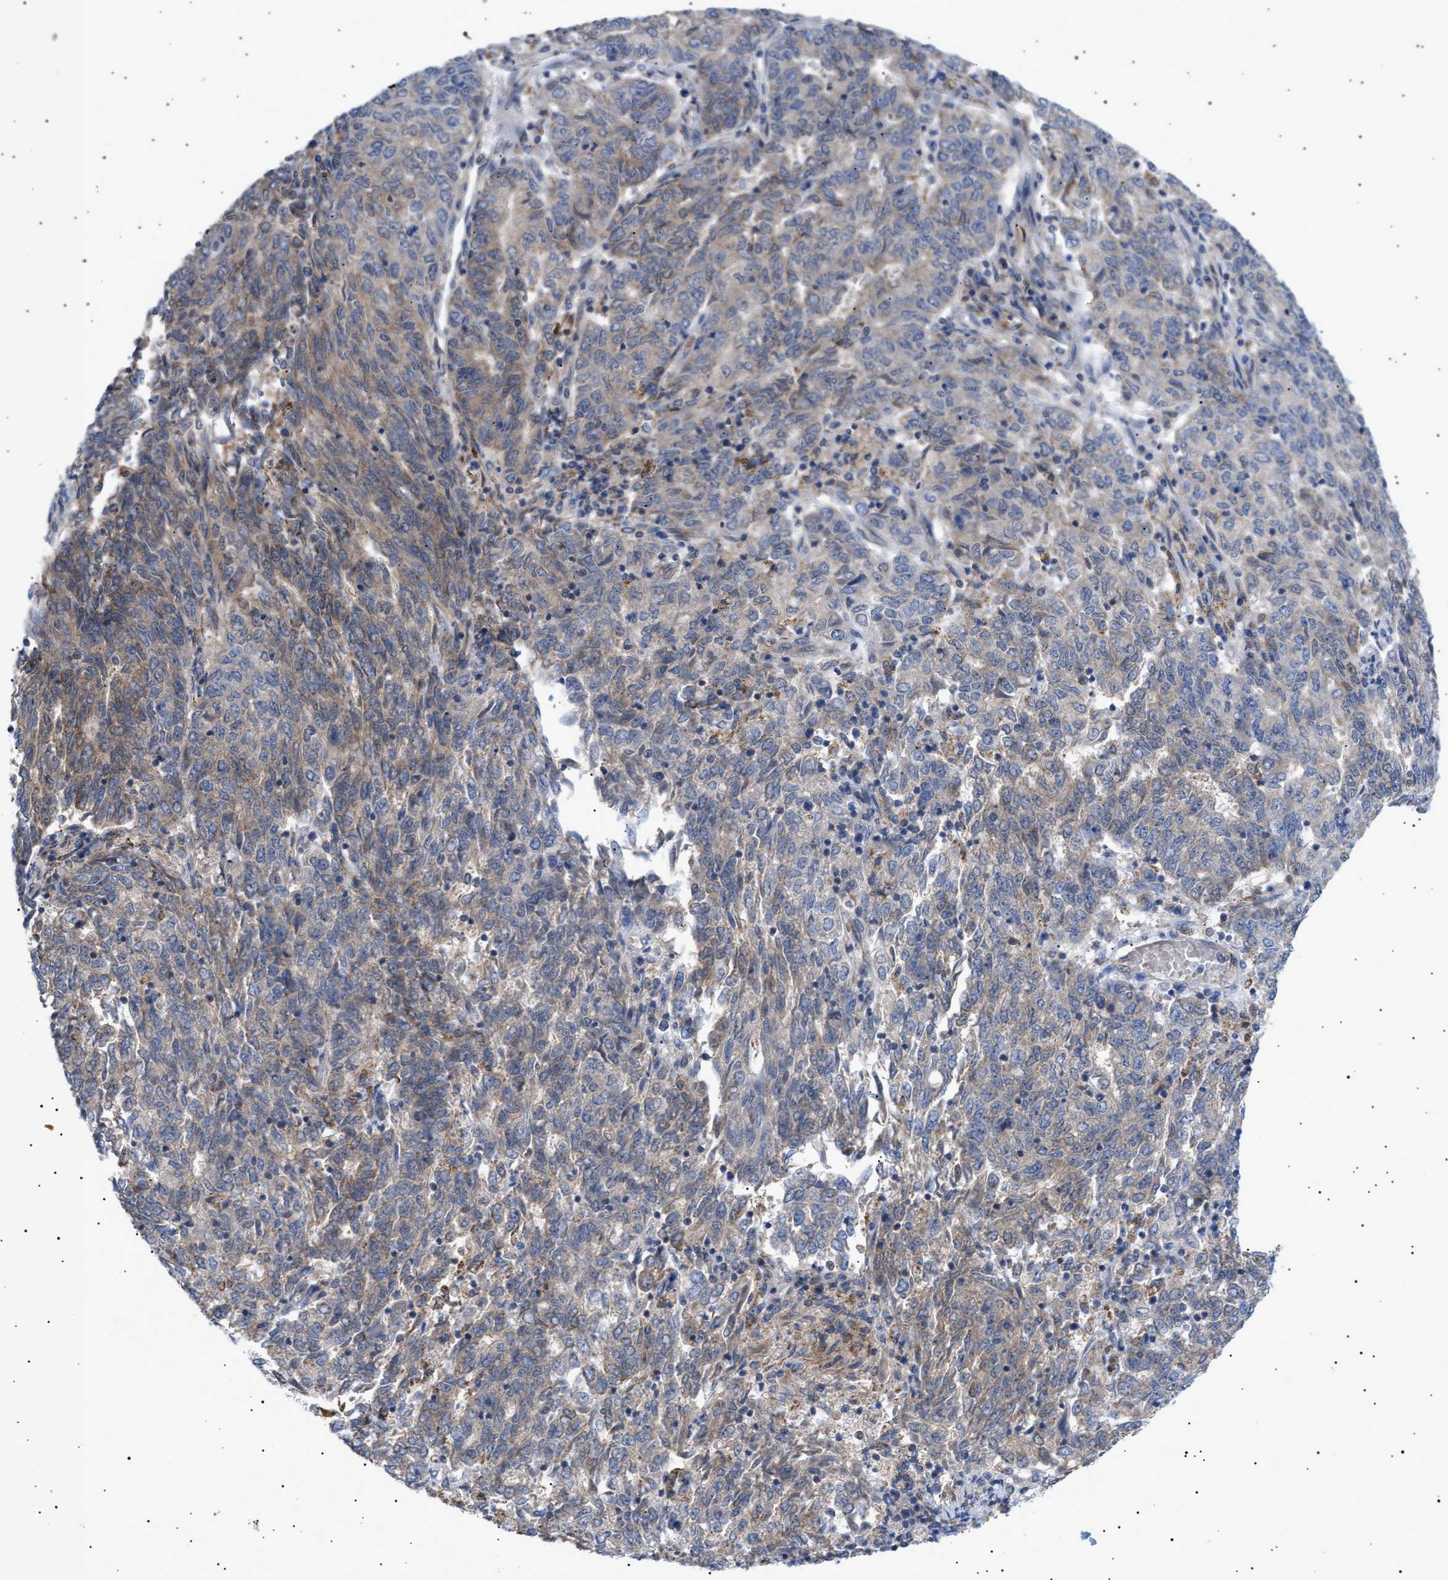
{"staining": {"intensity": "weak", "quantity": "25%-75%", "location": "cytoplasmic/membranous"}, "tissue": "endometrial cancer", "cell_type": "Tumor cells", "image_type": "cancer", "snomed": [{"axis": "morphology", "description": "Adenocarcinoma, NOS"}, {"axis": "topography", "description": "Endometrium"}], "caption": "About 25%-75% of tumor cells in human endometrial cancer show weak cytoplasmic/membranous protein staining as visualized by brown immunohistochemical staining.", "gene": "SIRT5", "patient": {"sex": "female", "age": 80}}